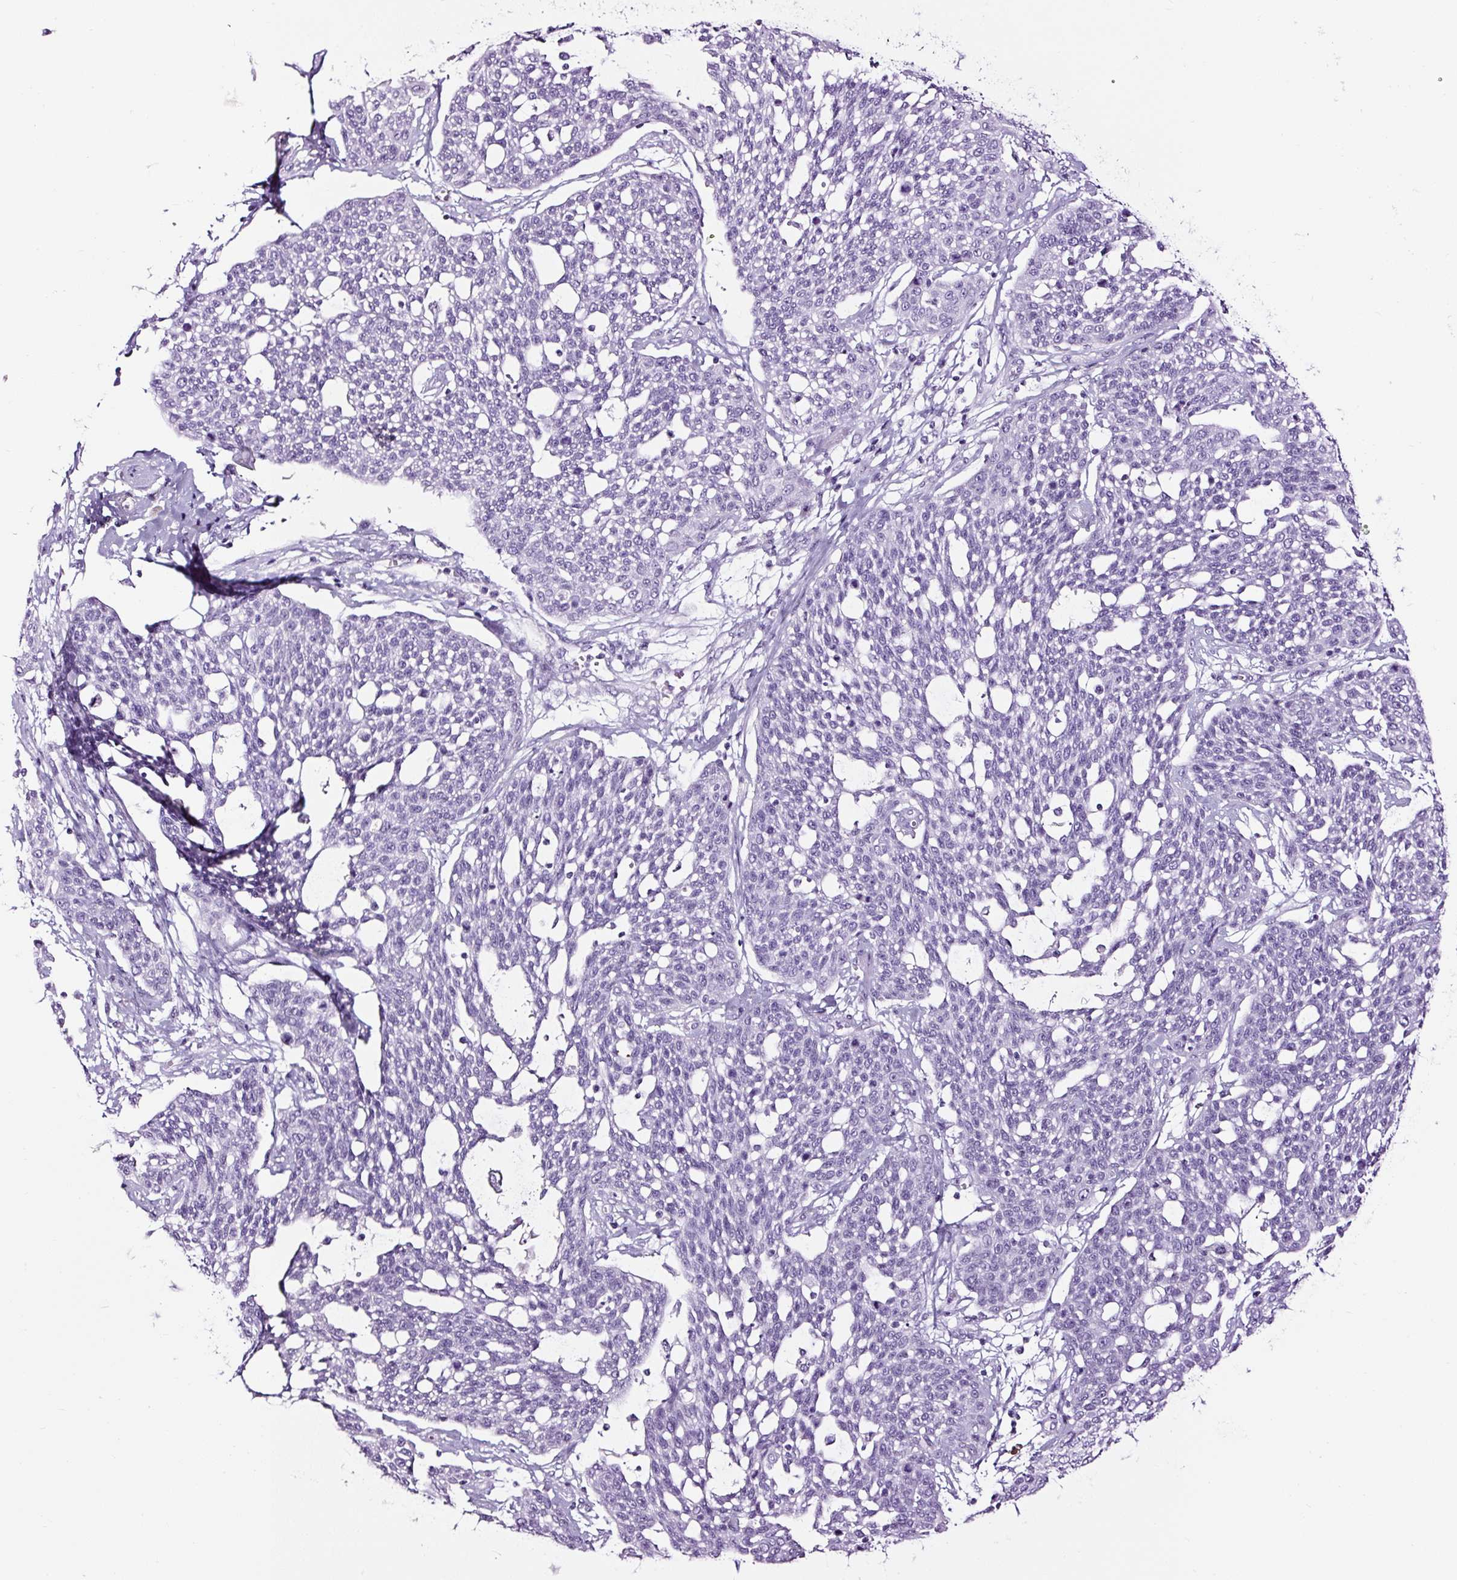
{"staining": {"intensity": "negative", "quantity": "none", "location": "none"}, "tissue": "cervical cancer", "cell_type": "Tumor cells", "image_type": "cancer", "snomed": [{"axis": "morphology", "description": "Squamous cell carcinoma, NOS"}, {"axis": "topography", "description": "Cervix"}], "caption": "Cervical cancer (squamous cell carcinoma) was stained to show a protein in brown. There is no significant staining in tumor cells. The staining is performed using DAB (3,3'-diaminobenzidine) brown chromogen with nuclei counter-stained in using hematoxylin.", "gene": "NPHS2", "patient": {"sex": "female", "age": 34}}